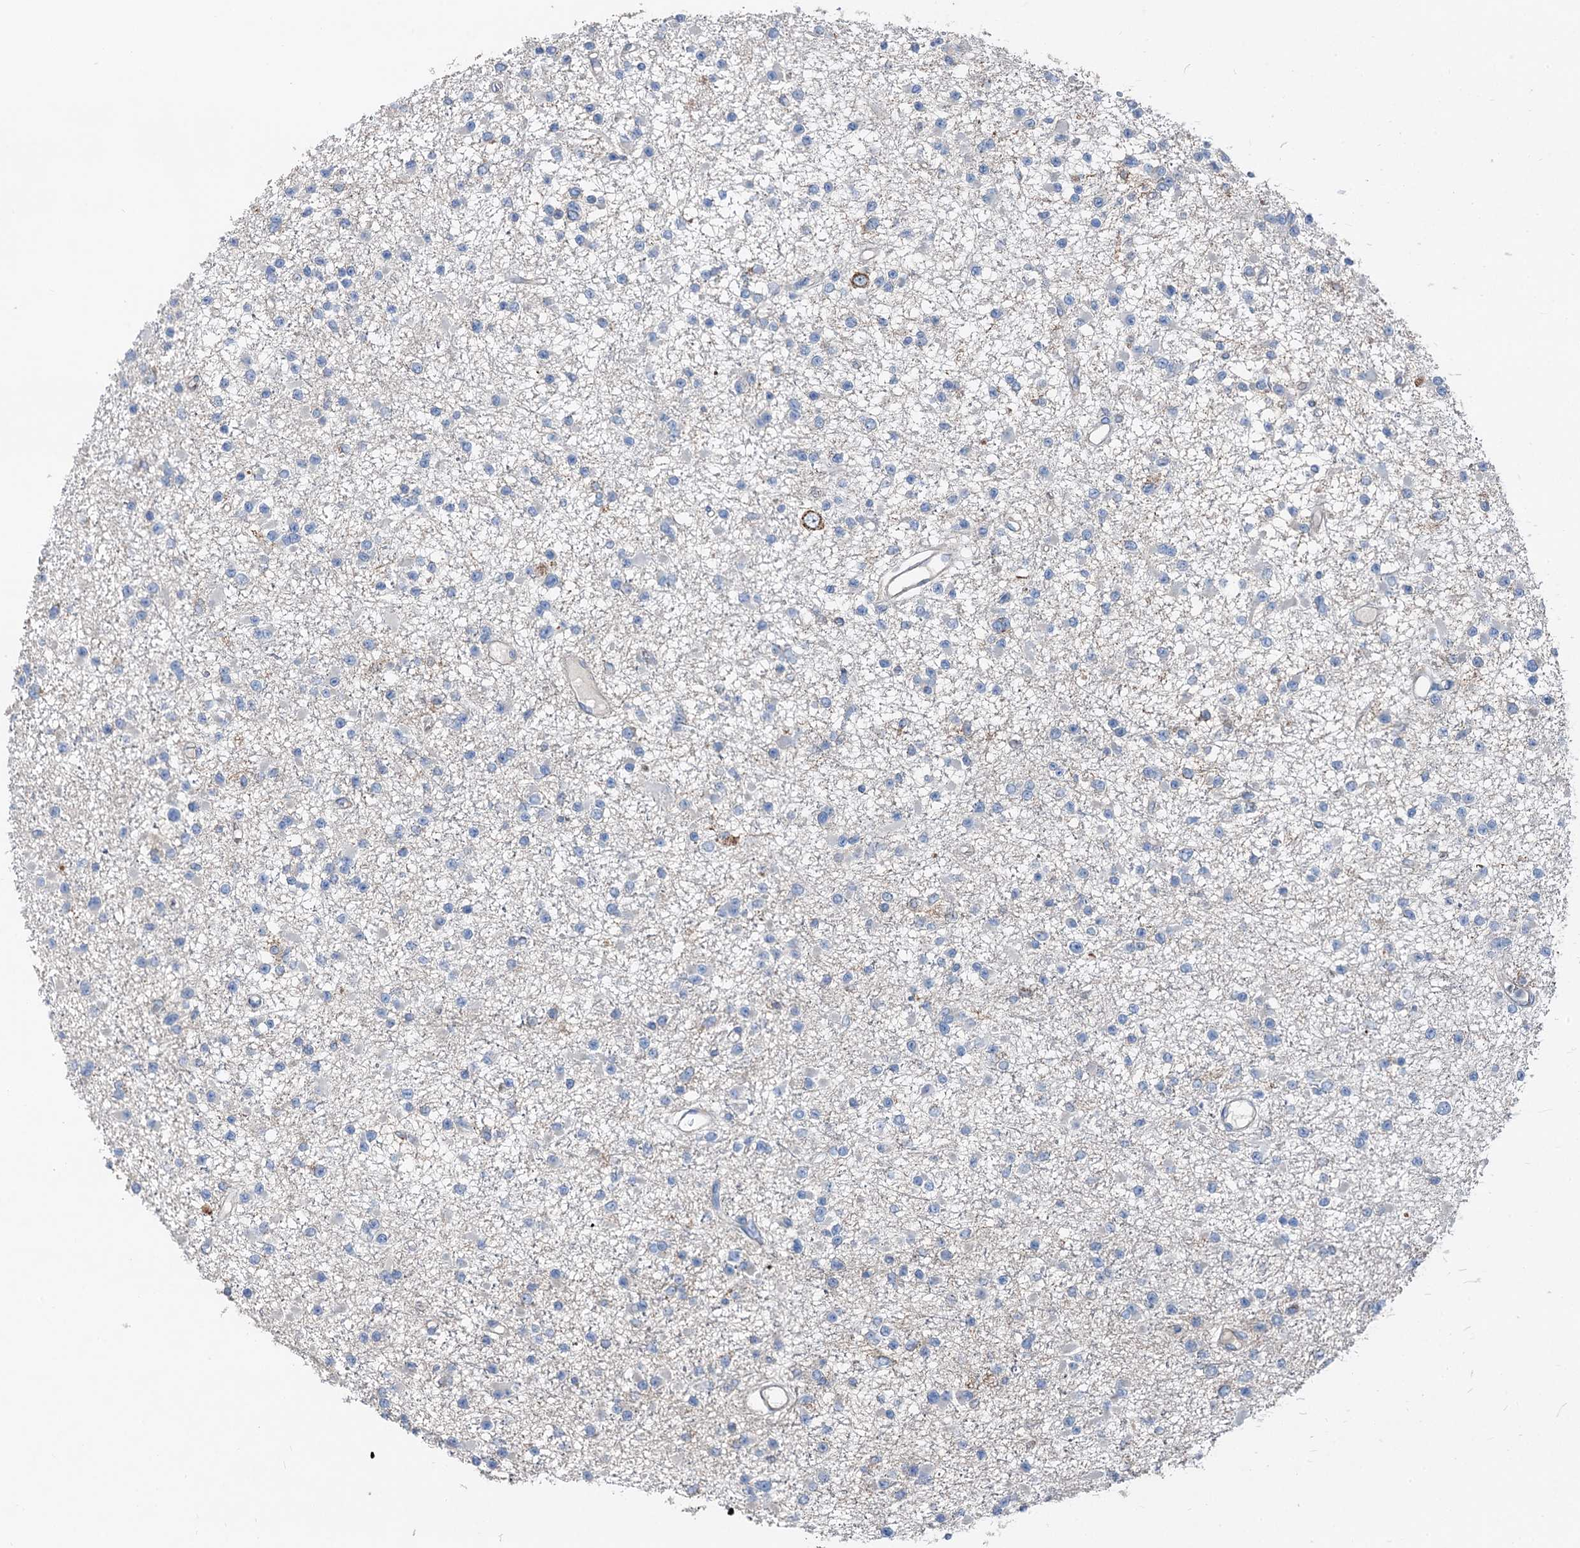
{"staining": {"intensity": "negative", "quantity": "none", "location": "none"}, "tissue": "glioma", "cell_type": "Tumor cells", "image_type": "cancer", "snomed": [{"axis": "morphology", "description": "Glioma, malignant, Low grade"}, {"axis": "topography", "description": "Brain"}], "caption": "DAB immunohistochemical staining of low-grade glioma (malignant) exhibits no significant positivity in tumor cells.", "gene": "ANKRD26", "patient": {"sex": "female", "age": 22}}